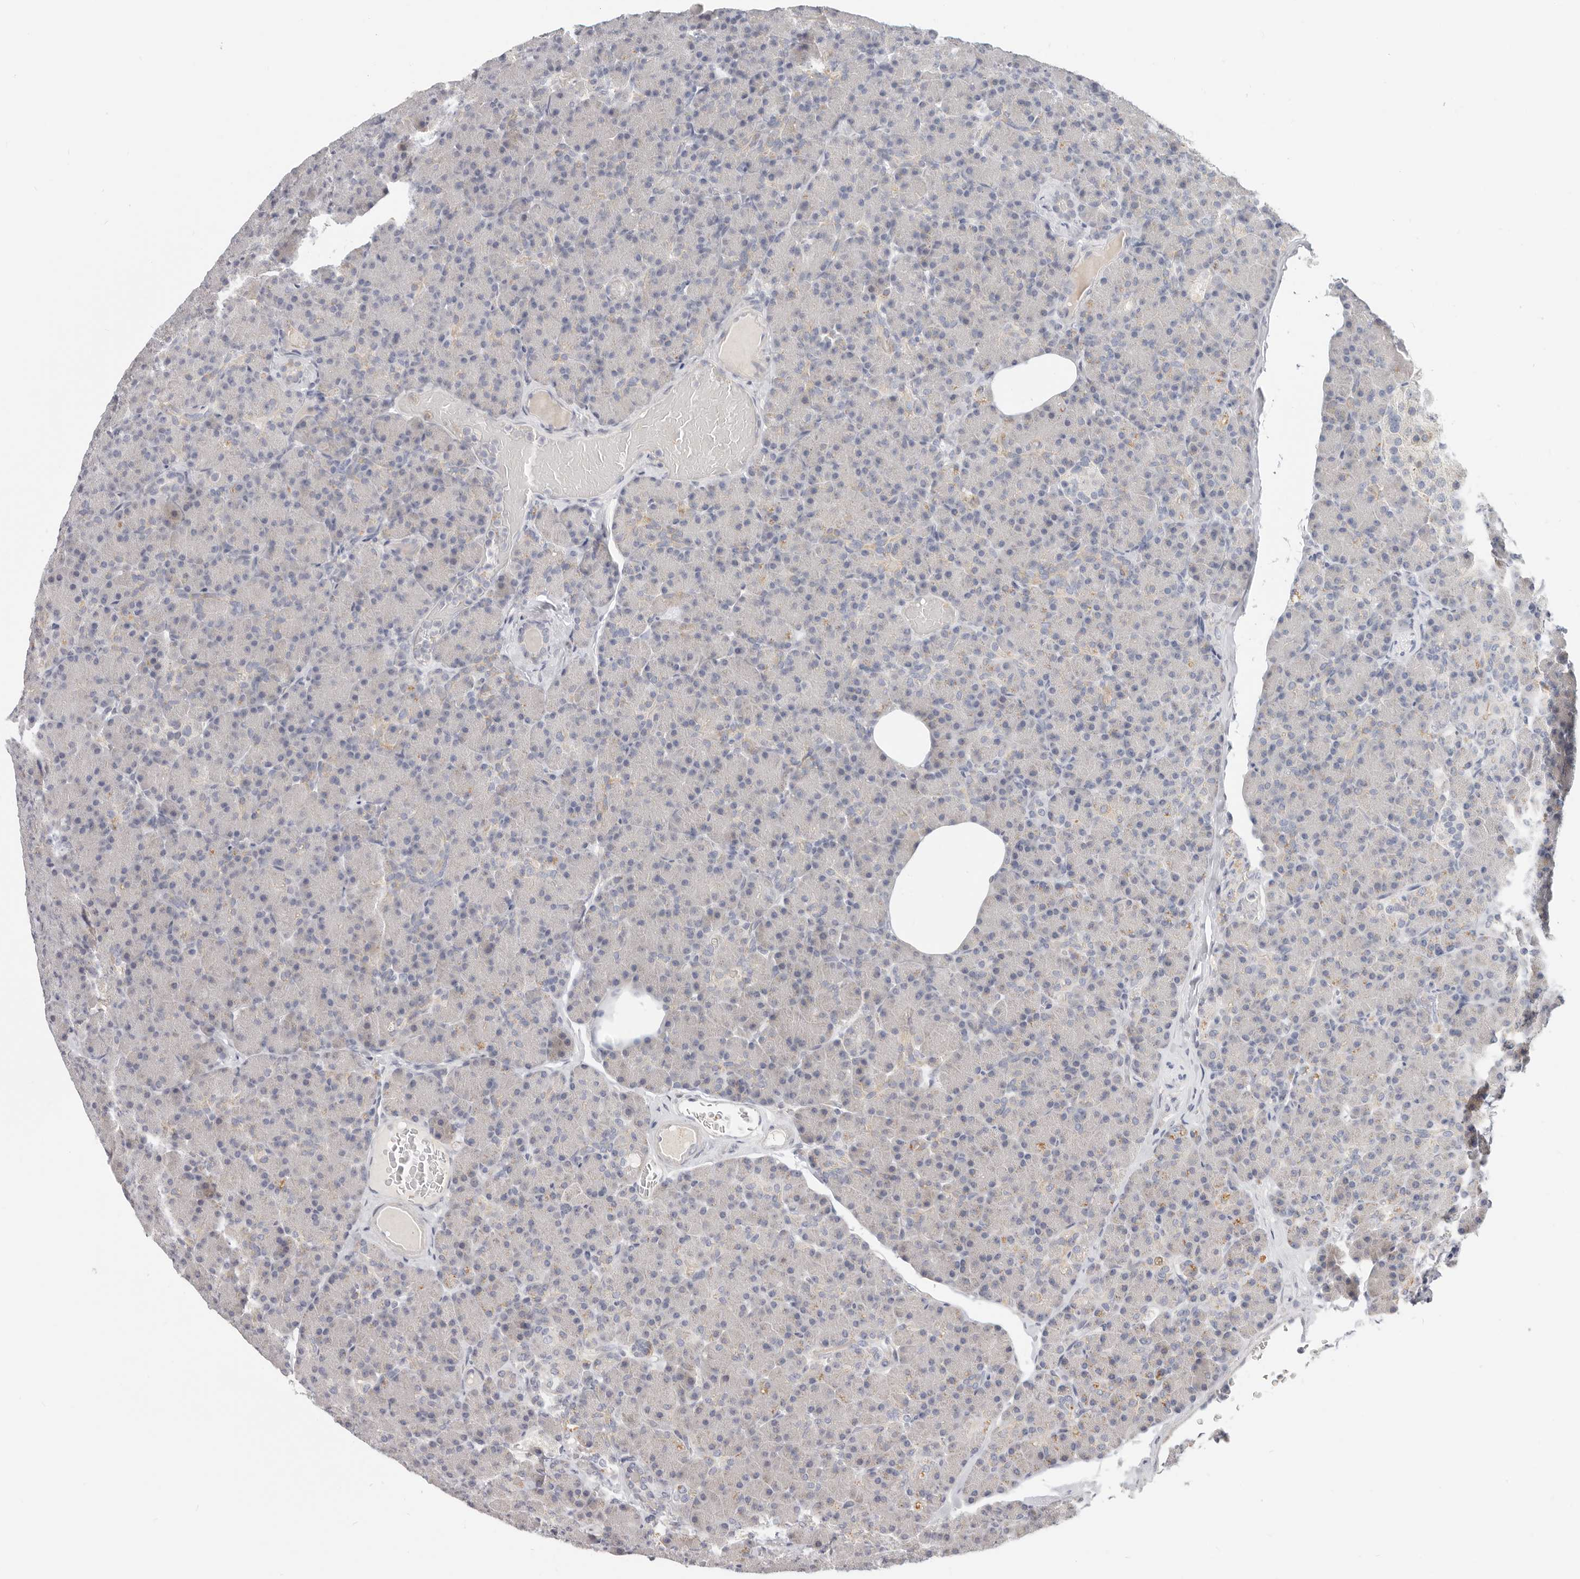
{"staining": {"intensity": "weak", "quantity": "<25%", "location": "cytoplasmic/membranous"}, "tissue": "pancreas", "cell_type": "Exocrine glandular cells", "image_type": "normal", "snomed": [{"axis": "morphology", "description": "Normal tissue, NOS"}, {"axis": "topography", "description": "Pancreas"}], "caption": "Image shows no protein staining in exocrine glandular cells of benign pancreas. (DAB (3,3'-diaminobenzidine) IHC with hematoxylin counter stain).", "gene": "TFB2M", "patient": {"sex": "female", "age": 43}}